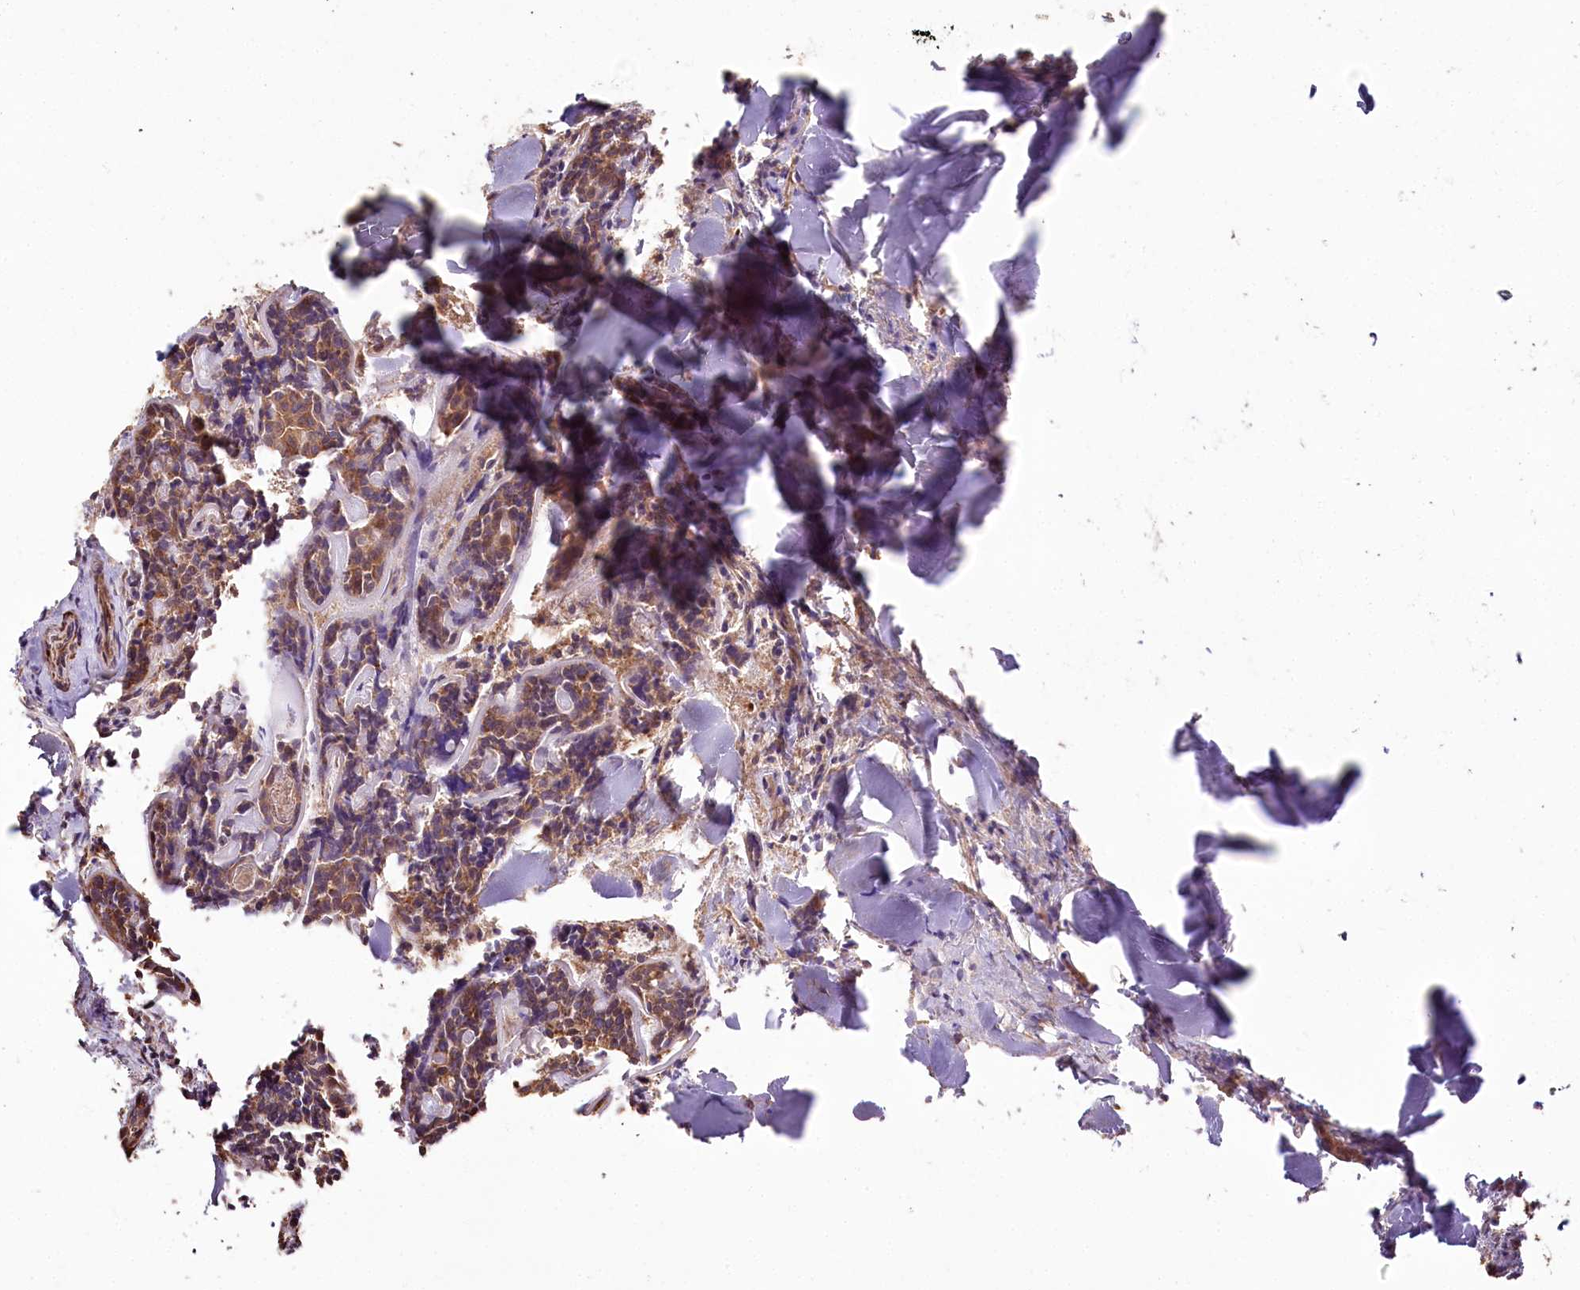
{"staining": {"intensity": "moderate", "quantity": ">75%", "location": "cytoplasmic/membranous"}, "tissue": "head and neck cancer", "cell_type": "Tumor cells", "image_type": "cancer", "snomed": [{"axis": "morphology", "description": "Adenocarcinoma, NOS"}, {"axis": "topography", "description": "Salivary gland"}, {"axis": "topography", "description": "Head-Neck"}], "caption": "The immunohistochemical stain labels moderate cytoplasmic/membranous staining in tumor cells of head and neck cancer (adenocarcinoma) tissue.", "gene": "SUMF1", "patient": {"sex": "female", "age": 63}}